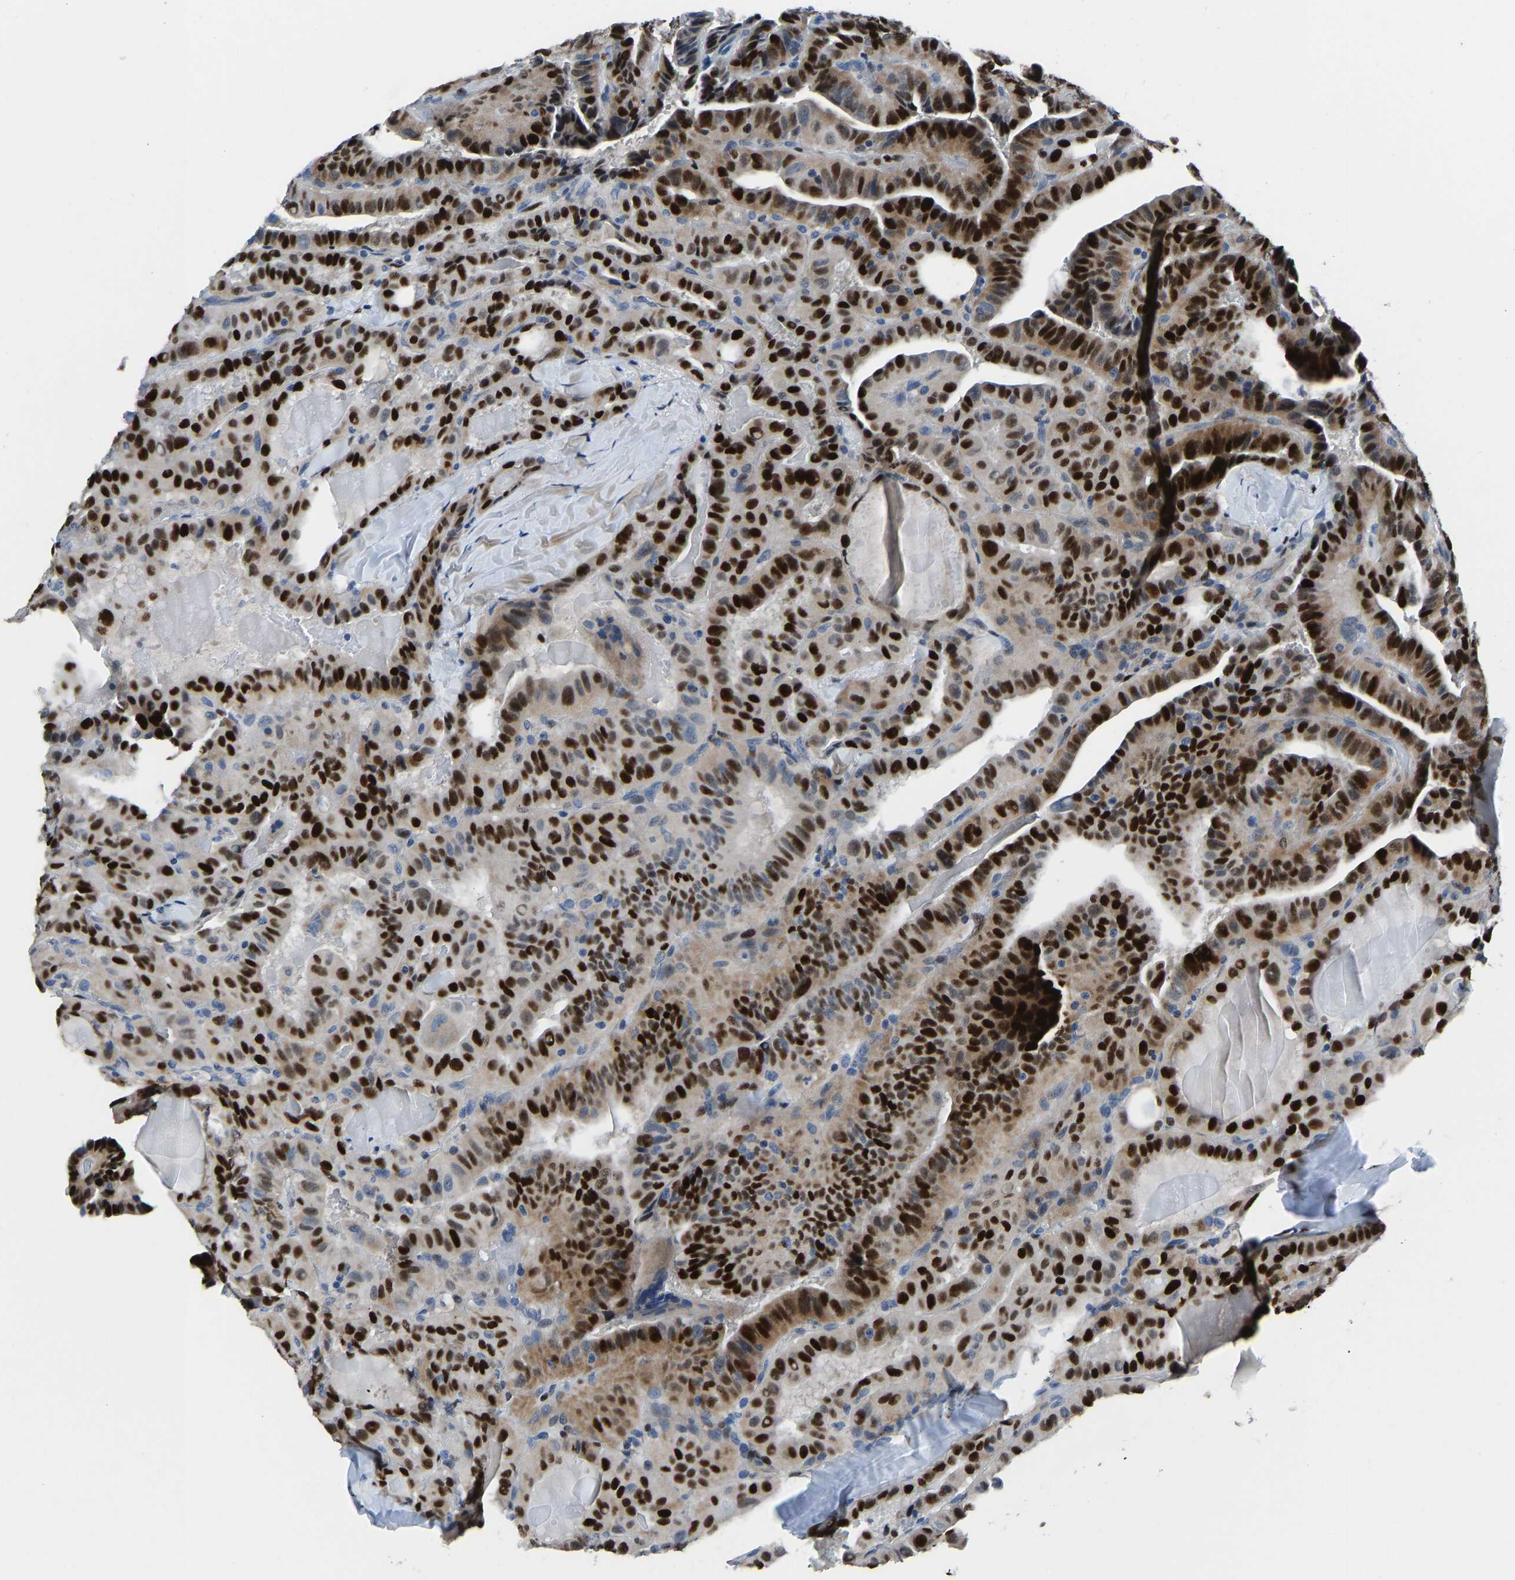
{"staining": {"intensity": "strong", "quantity": ">75%", "location": "nuclear"}, "tissue": "thyroid cancer", "cell_type": "Tumor cells", "image_type": "cancer", "snomed": [{"axis": "morphology", "description": "Papillary adenocarcinoma, NOS"}, {"axis": "topography", "description": "Thyroid gland"}], "caption": "Strong nuclear protein positivity is seen in about >75% of tumor cells in thyroid cancer.", "gene": "EGR1", "patient": {"sex": "male", "age": 77}}